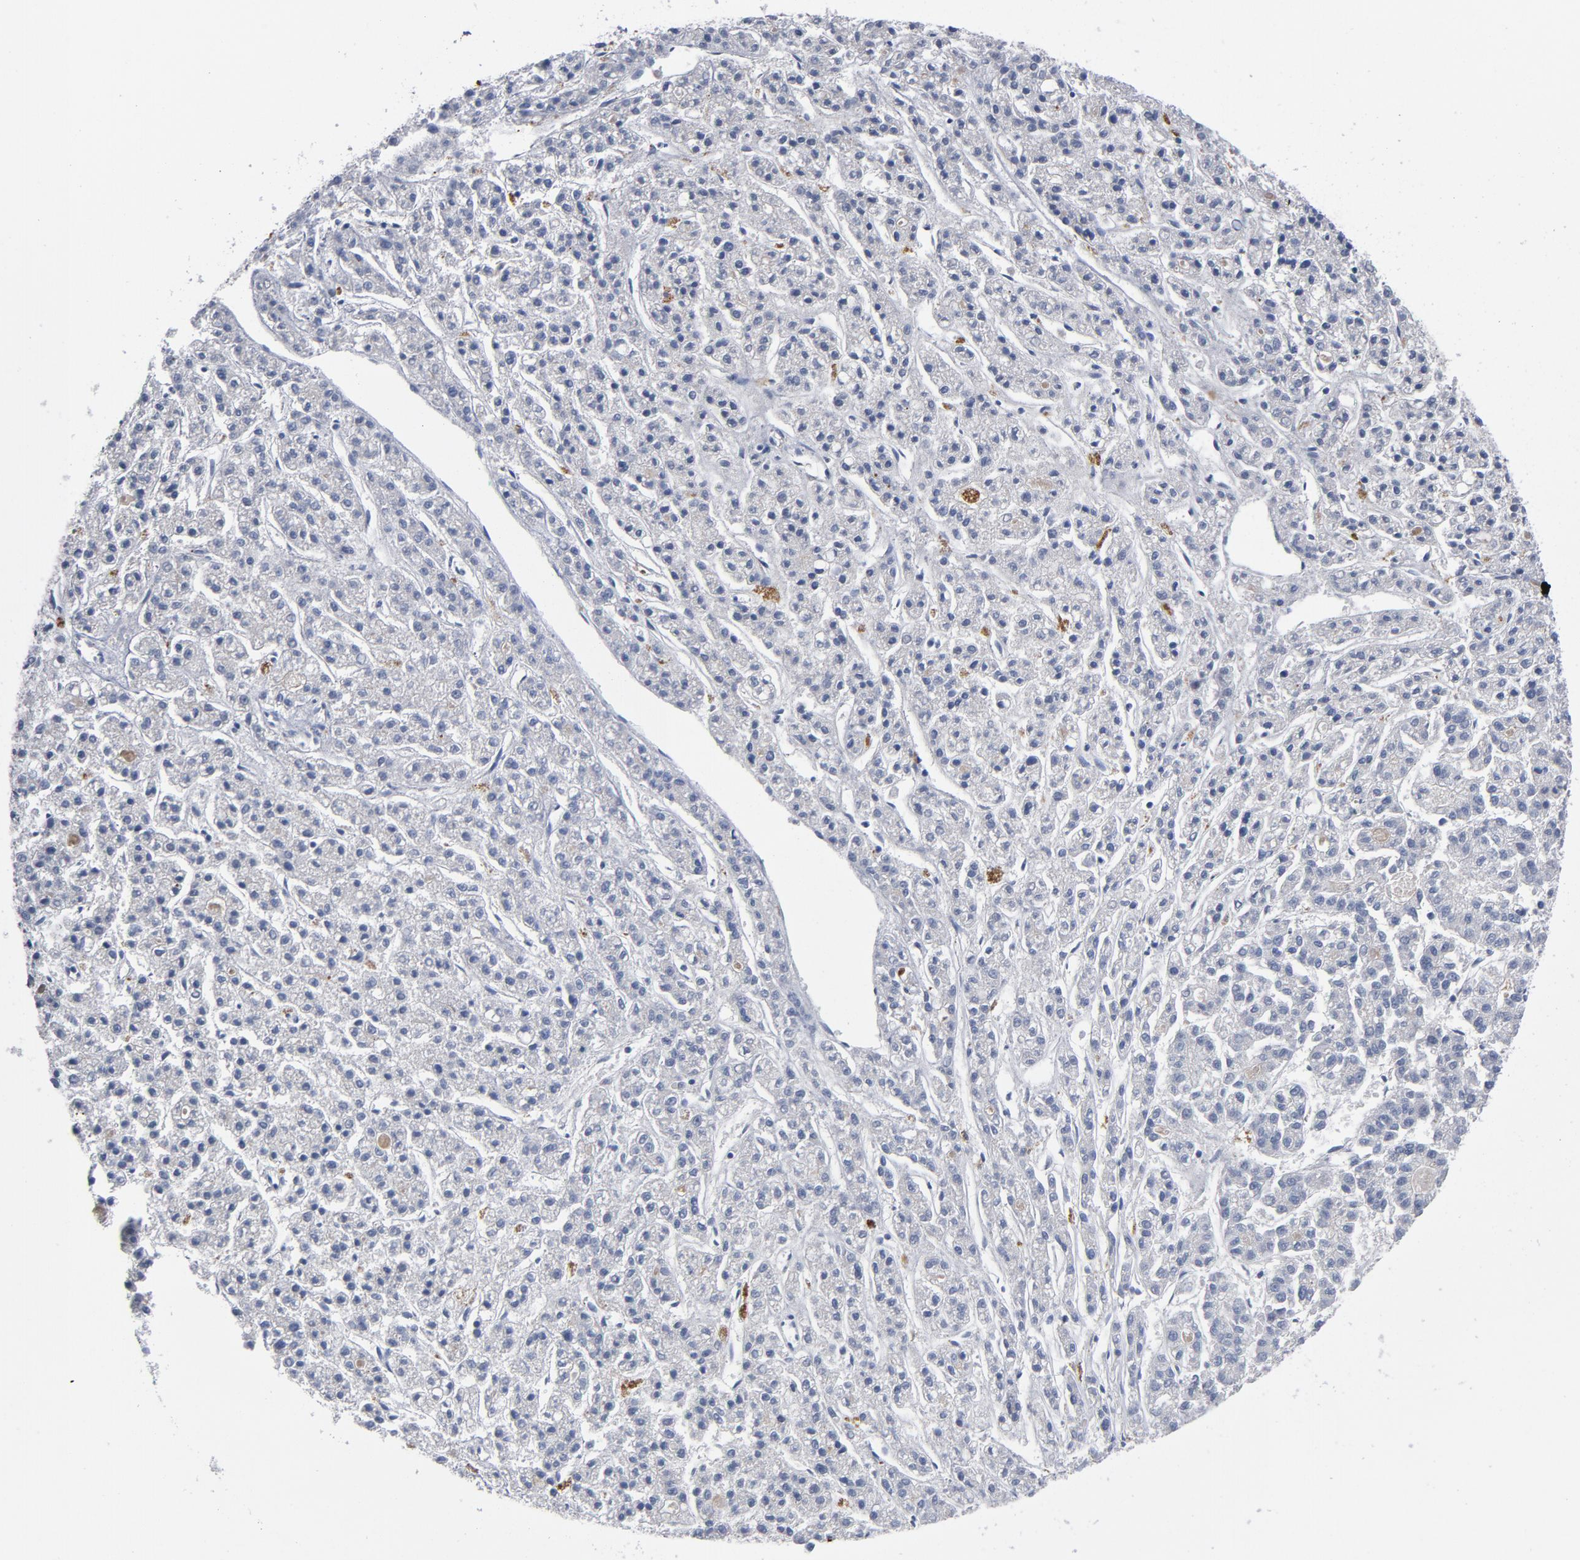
{"staining": {"intensity": "negative", "quantity": "none", "location": "none"}, "tissue": "liver cancer", "cell_type": "Tumor cells", "image_type": "cancer", "snomed": [{"axis": "morphology", "description": "Carcinoma, Hepatocellular, NOS"}, {"axis": "topography", "description": "Liver"}], "caption": "DAB immunohistochemical staining of liver hepatocellular carcinoma demonstrates no significant staining in tumor cells. (DAB (3,3'-diaminobenzidine) immunohistochemistry, high magnification).", "gene": "AKT2", "patient": {"sex": "male", "age": 70}}